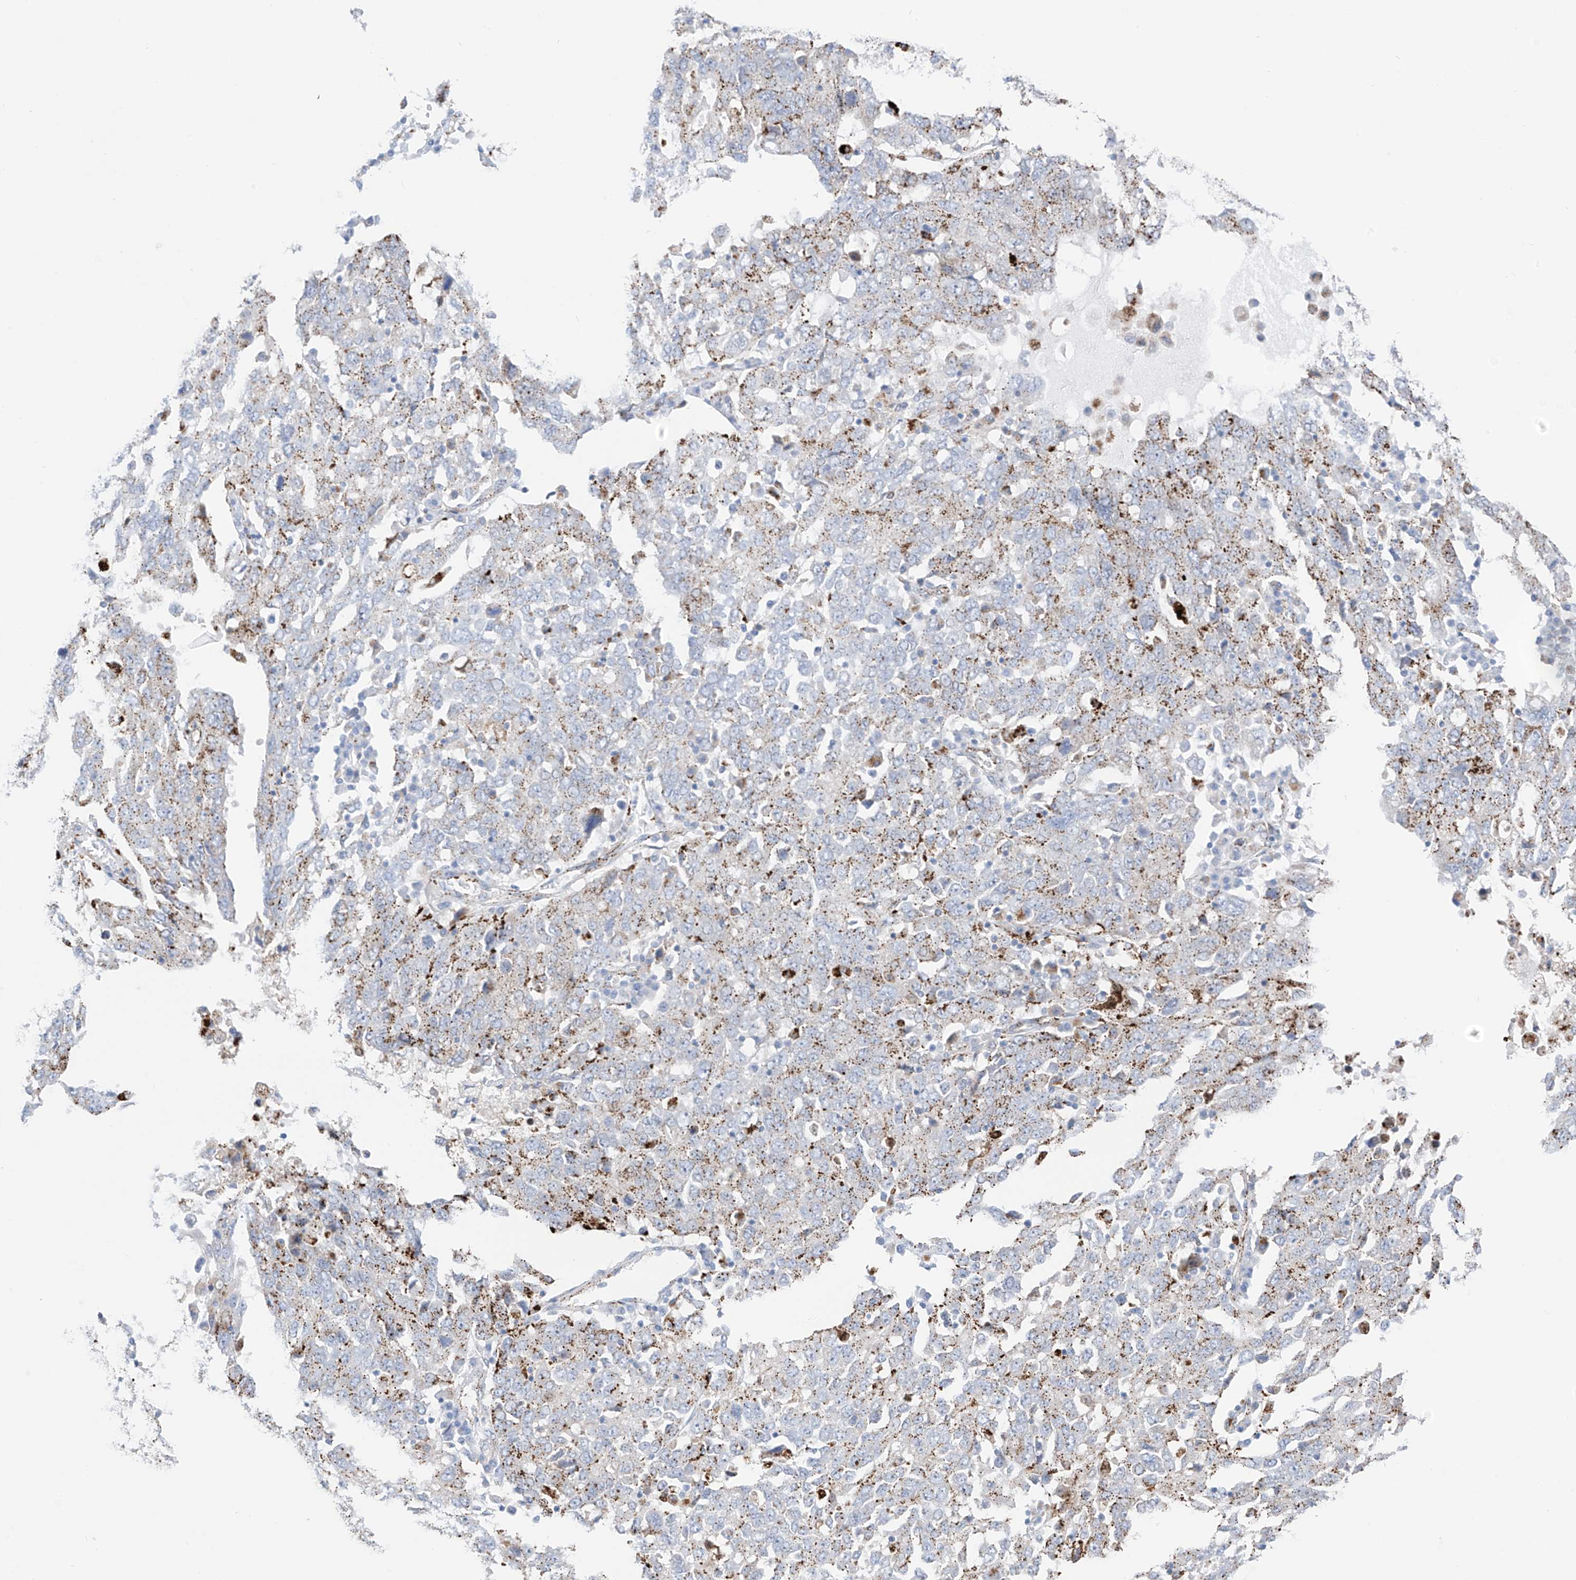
{"staining": {"intensity": "moderate", "quantity": "25%-75%", "location": "cytoplasmic/membranous"}, "tissue": "ovarian cancer", "cell_type": "Tumor cells", "image_type": "cancer", "snomed": [{"axis": "morphology", "description": "Carcinoma, endometroid"}, {"axis": "topography", "description": "Ovary"}], "caption": "Moderate cytoplasmic/membranous staining for a protein is seen in about 25%-75% of tumor cells of ovarian cancer using immunohistochemistry.", "gene": "PSPH", "patient": {"sex": "female", "age": 62}}